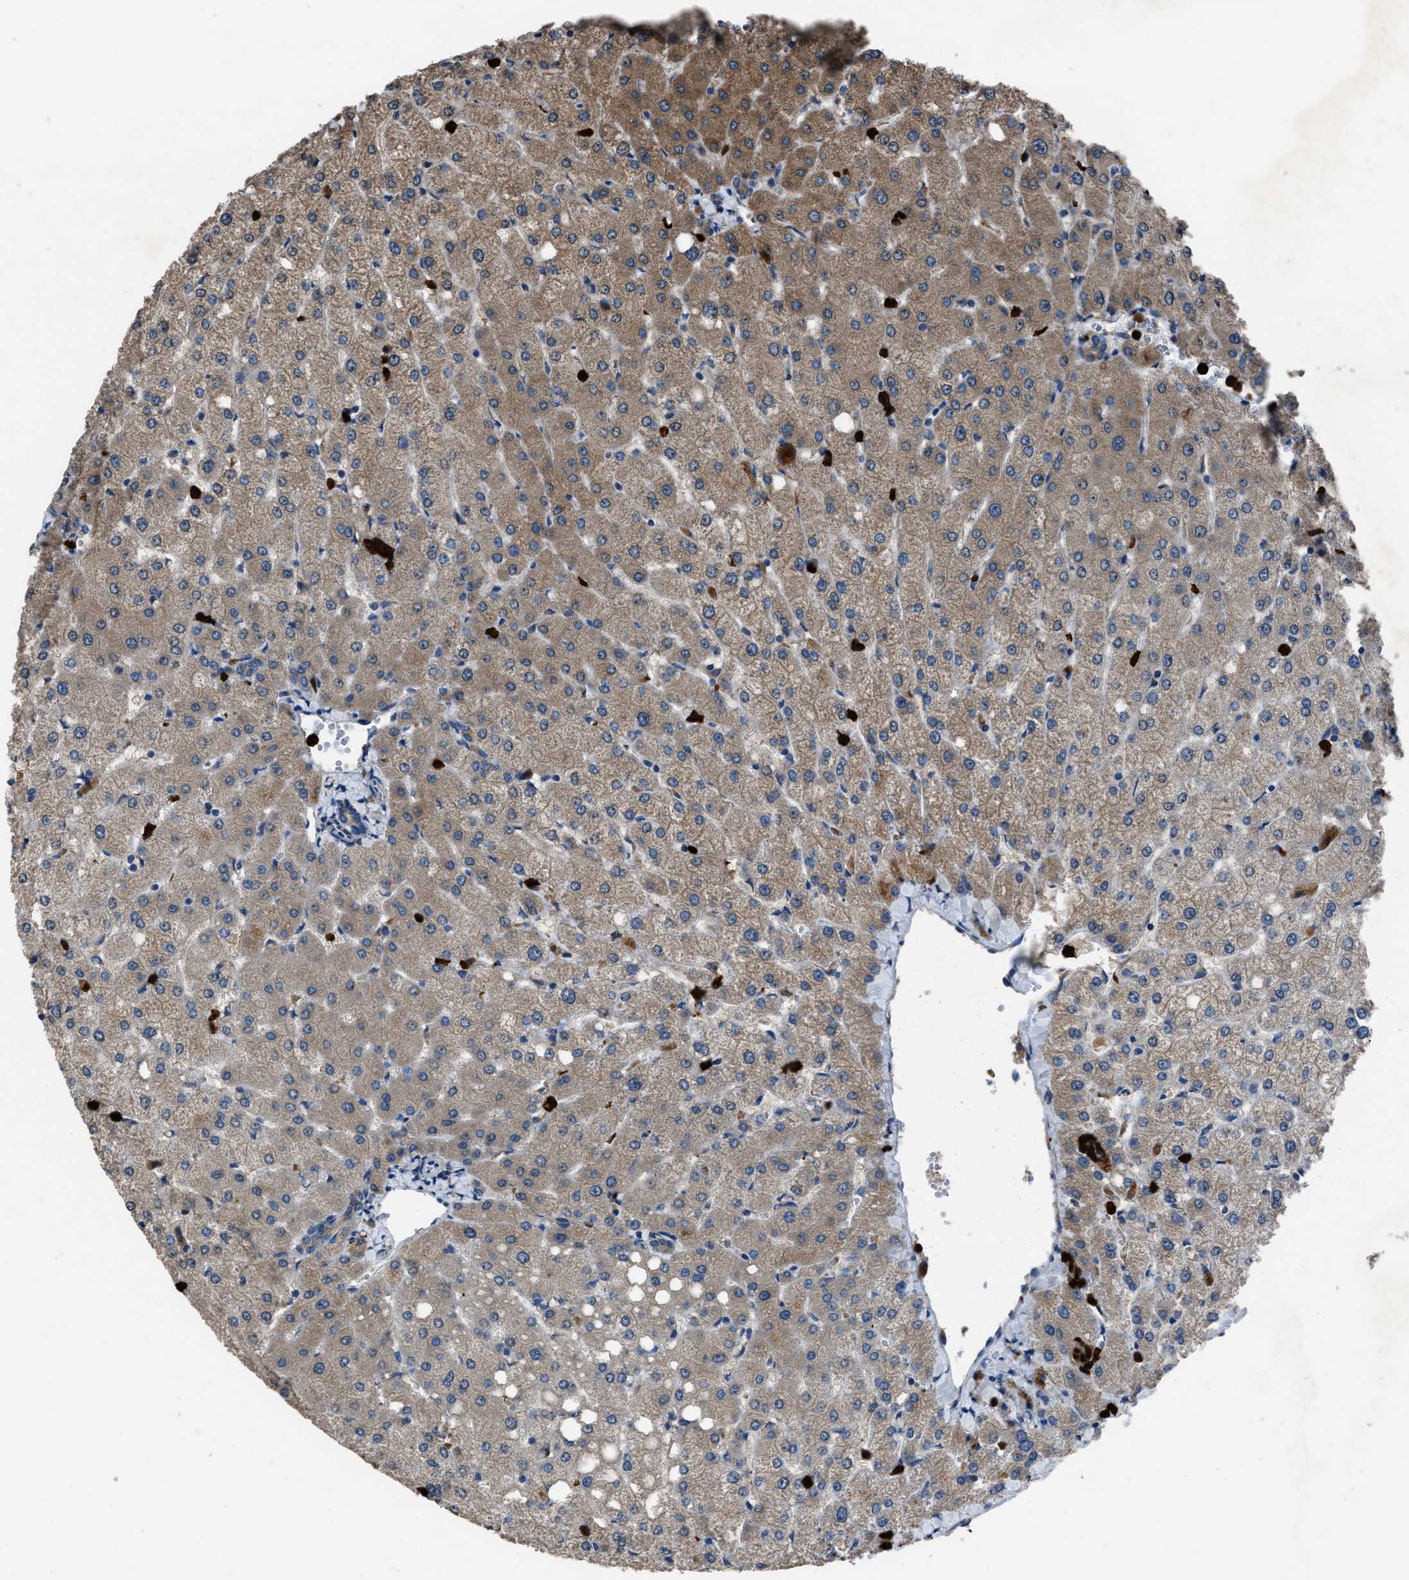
{"staining": {"intensity": "weak", "quantity": "25%-75%", "location": "cytoplasmic/membranous"}, "tissue": "liver", "cell_type": "Cholangiocytes", "image_type": "normal", "snomed": [{"axis": "morphology", "description": "Normal tissue, NOS"}, {"axis": "topography", "description": "Liver"}], "caption": "Brown immunohistochemical staining in unremarkable liver demonstrates weak cytoplasmic/membranous positivity in about 25%-75% of cholangiocytes. (IHC, brightfield microscopy, high magnification).", "gene": "ANGPT1", "patient": {"sex": "female", "age": 54}}